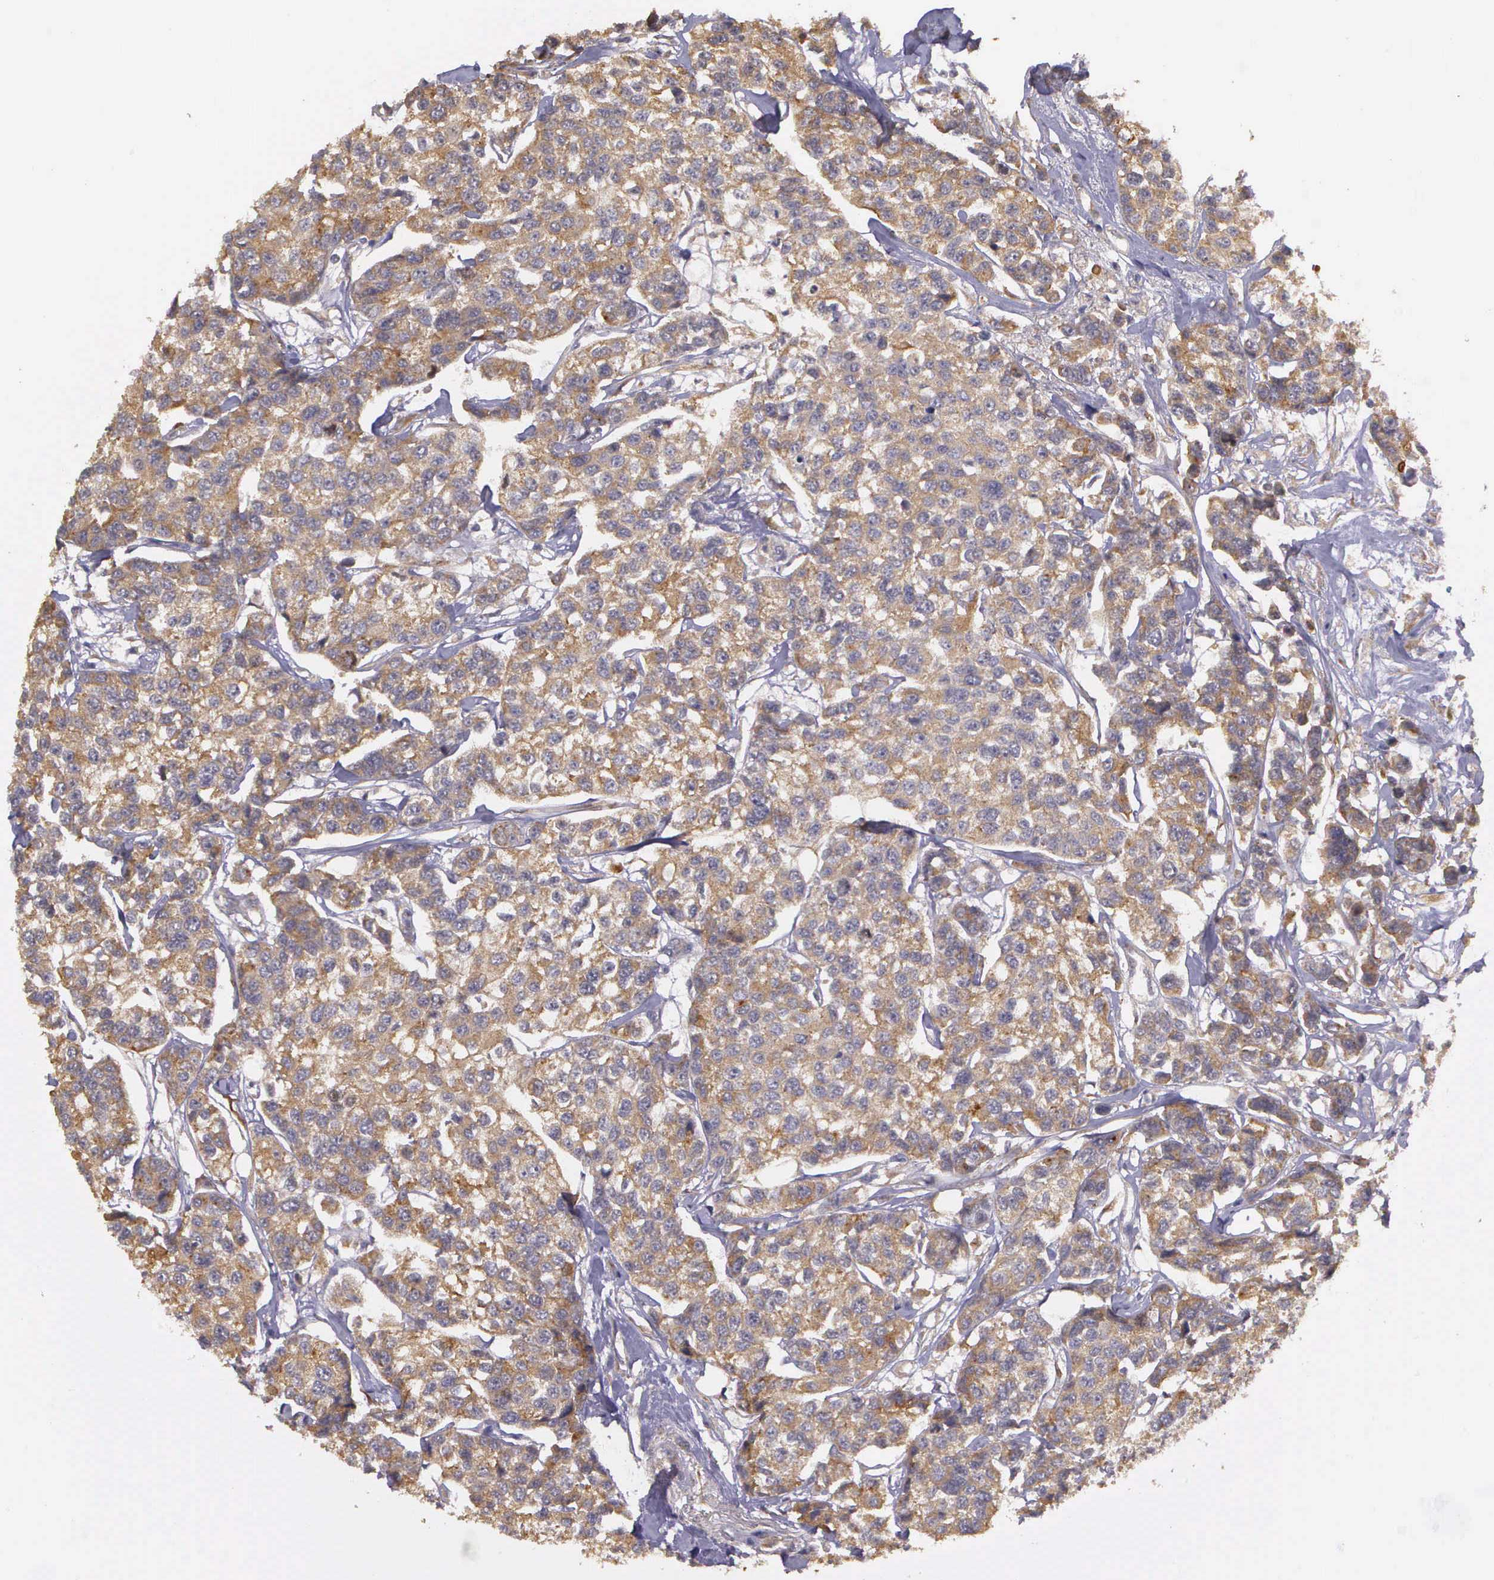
{"staining": {"intensity": "moderate", "quantity": ">75%", "location": "cytoplasmic/membranous"}, "tissue": "breast cancer", "cell_type": "Tumor cells", "image_type": "cancer", "snomed": [{"axis": "morphology", "description": "Duct carcinoma"}, {"axis": "topography", "description": "Breast"}], "caption": "Immunohistochemical staining of human intraductal carcinoma (breast) exhibits medium levels of moderate cytoplasmic/membranous protein staining in about >75% of tumor cells. The protein of interest is stained brown, and the nuclei are stained in blue (DAB IHC with brightfield microscopy, high magnification).", "gene": "EIF5", "patient": {"sex": "female", "age": 51}}